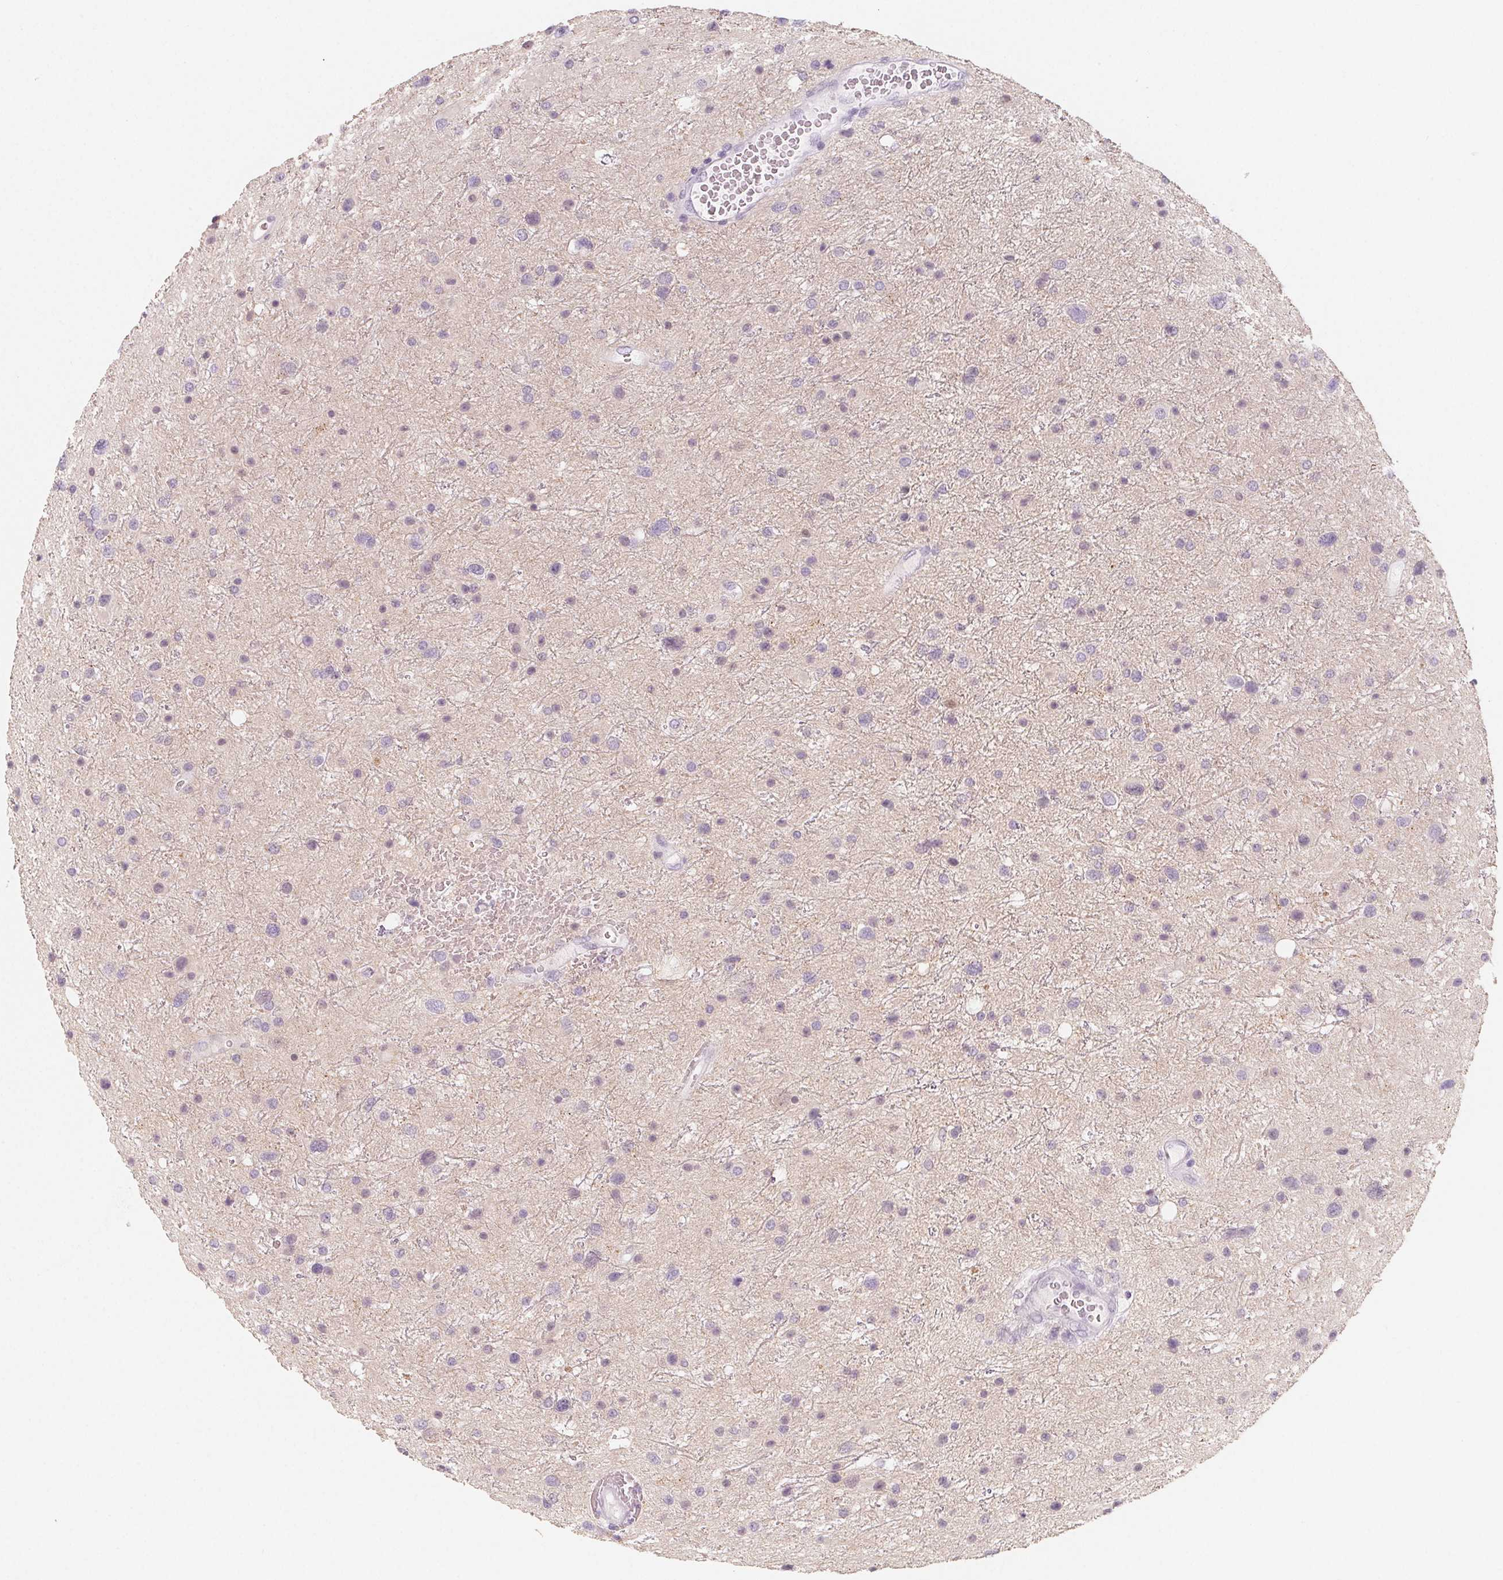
{"staining": {"intensity": "negative", "quantity": "none", "location": "none"}, "tissue": "glioma", "cell_type": "Tumor cells", "image_type": "cancer", "snomed": [{"axis": "morphology", "description": "Glioma, malignant, Low grade"}, {"axis": "topography", "description": "Brain"}], "caption": "Tumor cells show no significant positivity in malignant glioma (low-grade). Nuclei are stained in blue.", "gene": "SH3GL2", "patient": {"sex": "female", "age": 32}}